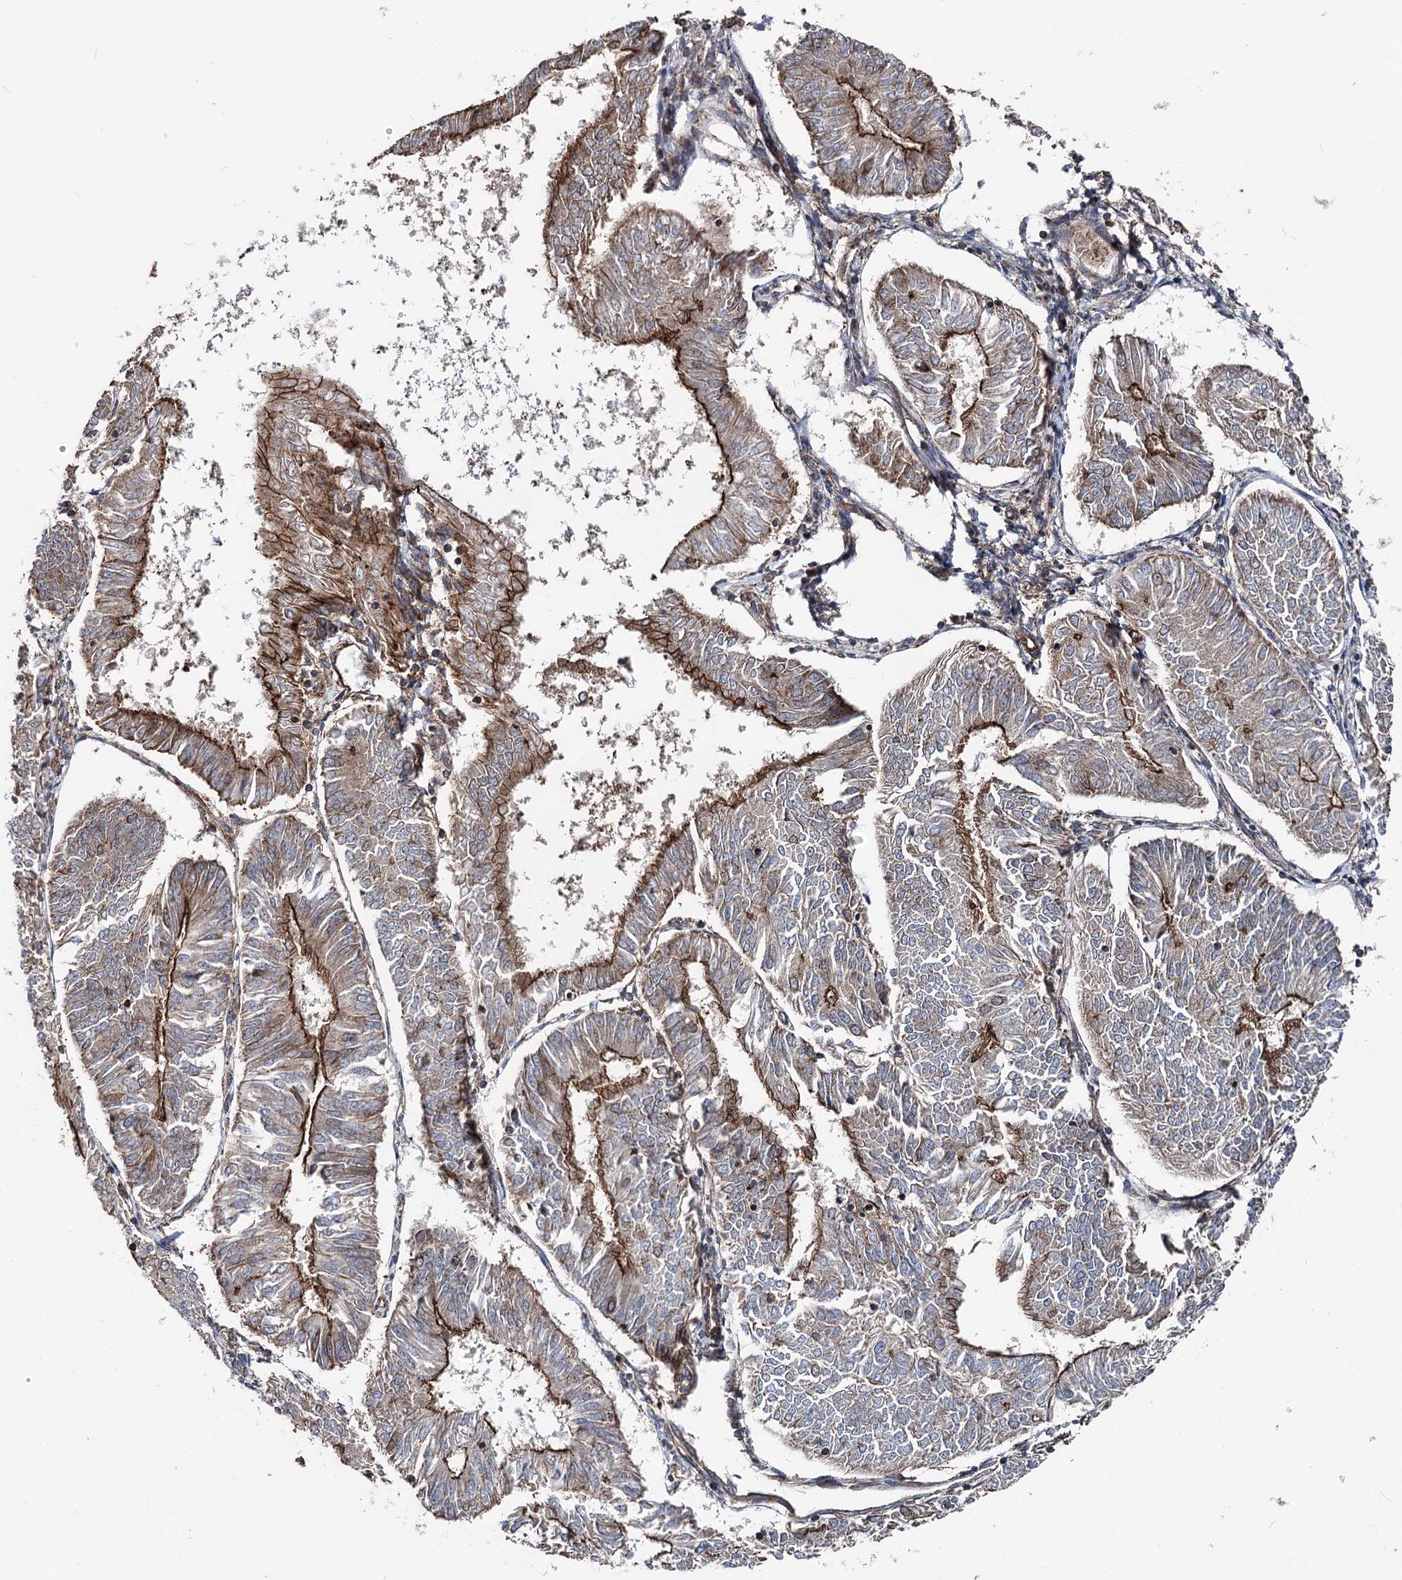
{"staining": {"intensity": "moderate", "quantity": ">75%", "location": "cytoplasmic/membranous"}, "tissue": "endometrial cancer", "cell_type": "Tumor cells", "image_type": "cancer", "snomed": [{"axis": "morphology", "description": "Adenocarcinoma, NOS"}, {"axis": "topography", "description": "Endometrium"}], "caption": "Protein expression analysis of adenocarcinoma (endometrial) reveals moderate cytoplasmic/membranous staining in about >75% of tumor cells.", "gene": "ITFG2", "patient": {"sex": "female", "age": 58}}